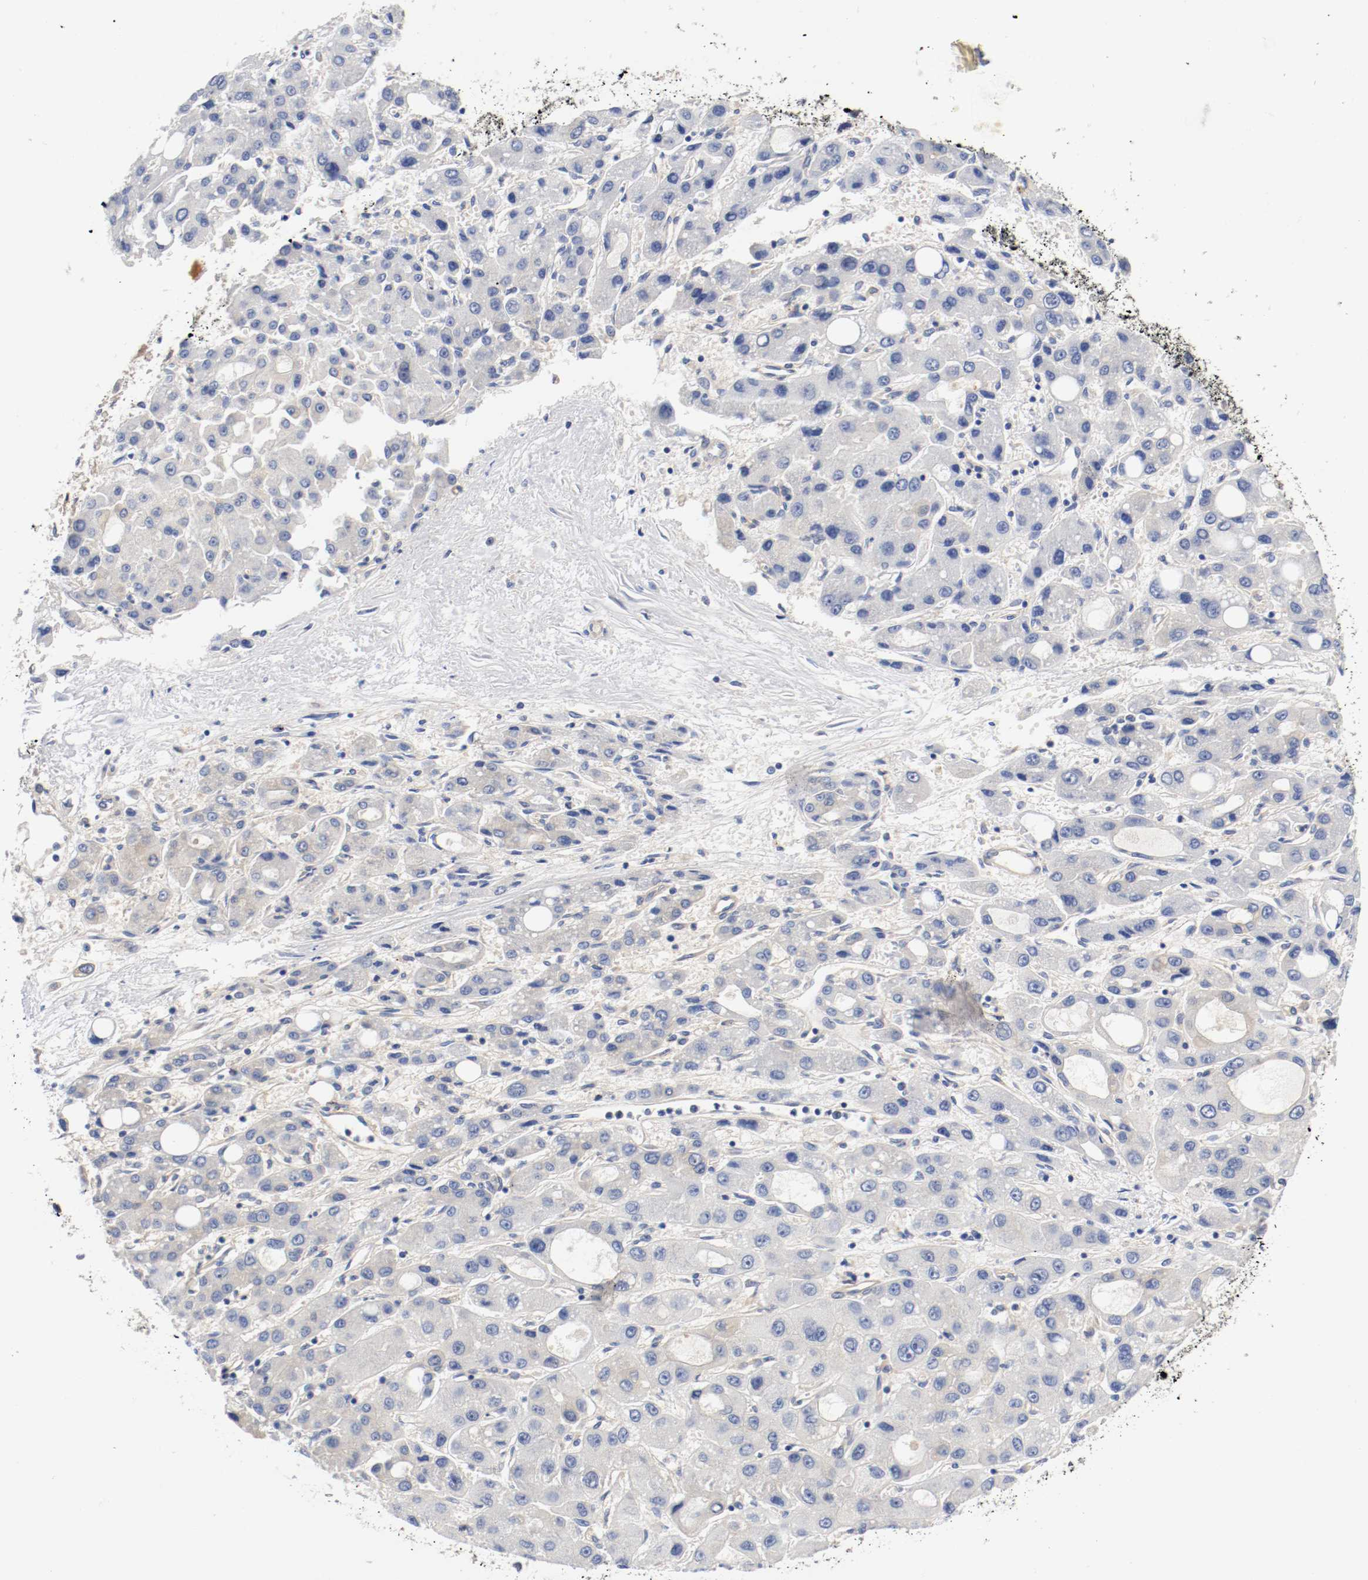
{"staining": {"intensity": "negative", "quantity": "none", "location": "none"}, "tissue": "liver cancer", "cell_type": "Tumor cells", "image_type": "cancer", "snomed": [{"axis": "morphology", "description": "Carcinoma, Hepatocellular, NOS"}, {"axis": "topography", "description": "Liver"}], "caption": "The photomicrograph reveals no staining of tumor cells in liver cancer.", "gene": "HGS", "patient": {"sex": "male", "age": 55}}